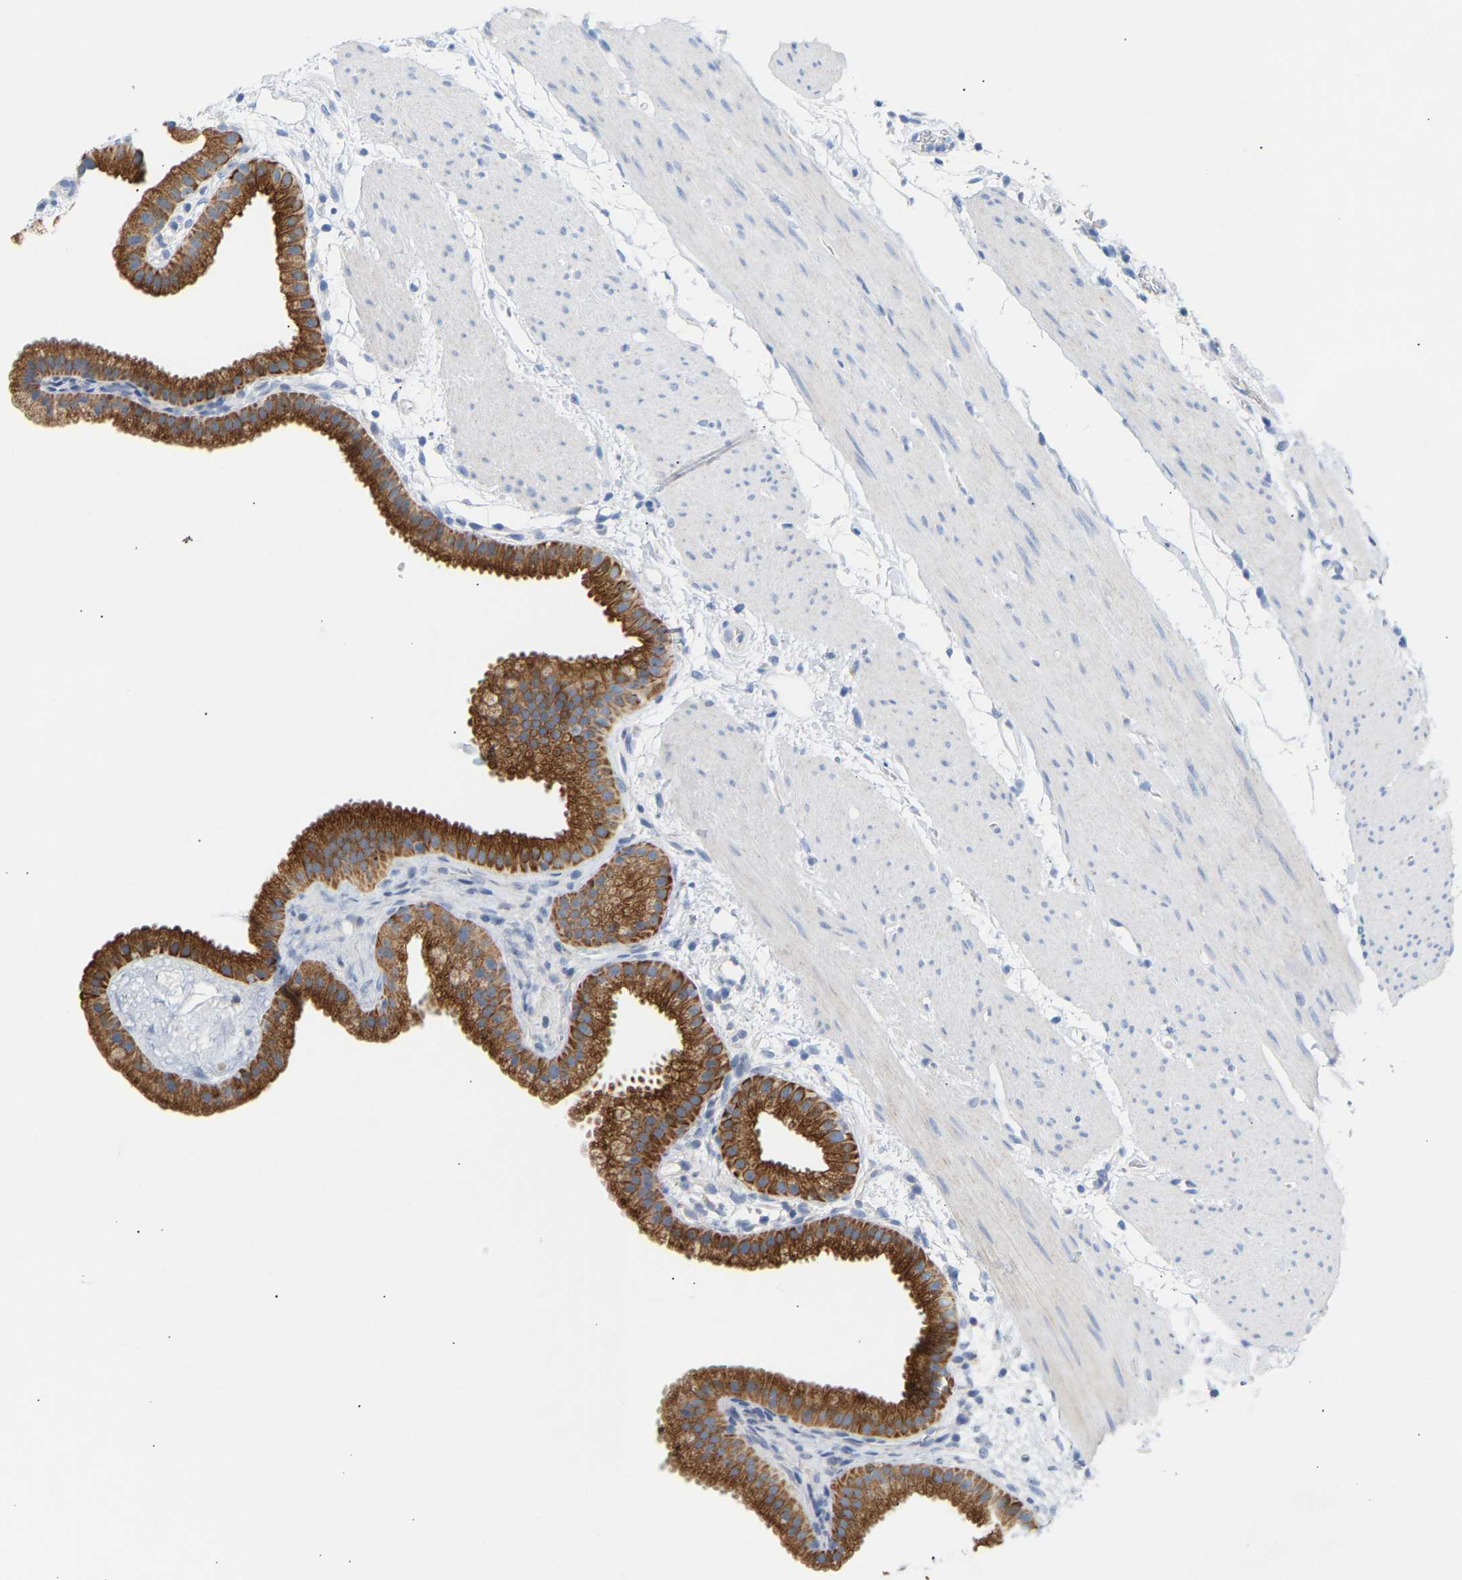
{"staining": {"intensity": "strong", "quantity": ">75%", "location": "cytoplasmic/membranous"}, "tissue": "gallbladder", "cell_type": "Glandular cells", "image_type": "normal", "snomed": [{"axis": "morphology", "description": "Normal tissue, NOS"}, {"axis": "topography", "description": "Gallbladder"}], "caption": "Glandular cells exhibit high levels of strong cytoplasmic/membranous staining in approximately >75% of cells in normal human gallbladder. Nuclei are stained in blue.", "gene": "PEX1", "patient": {"sex": "female", "age": 64}}